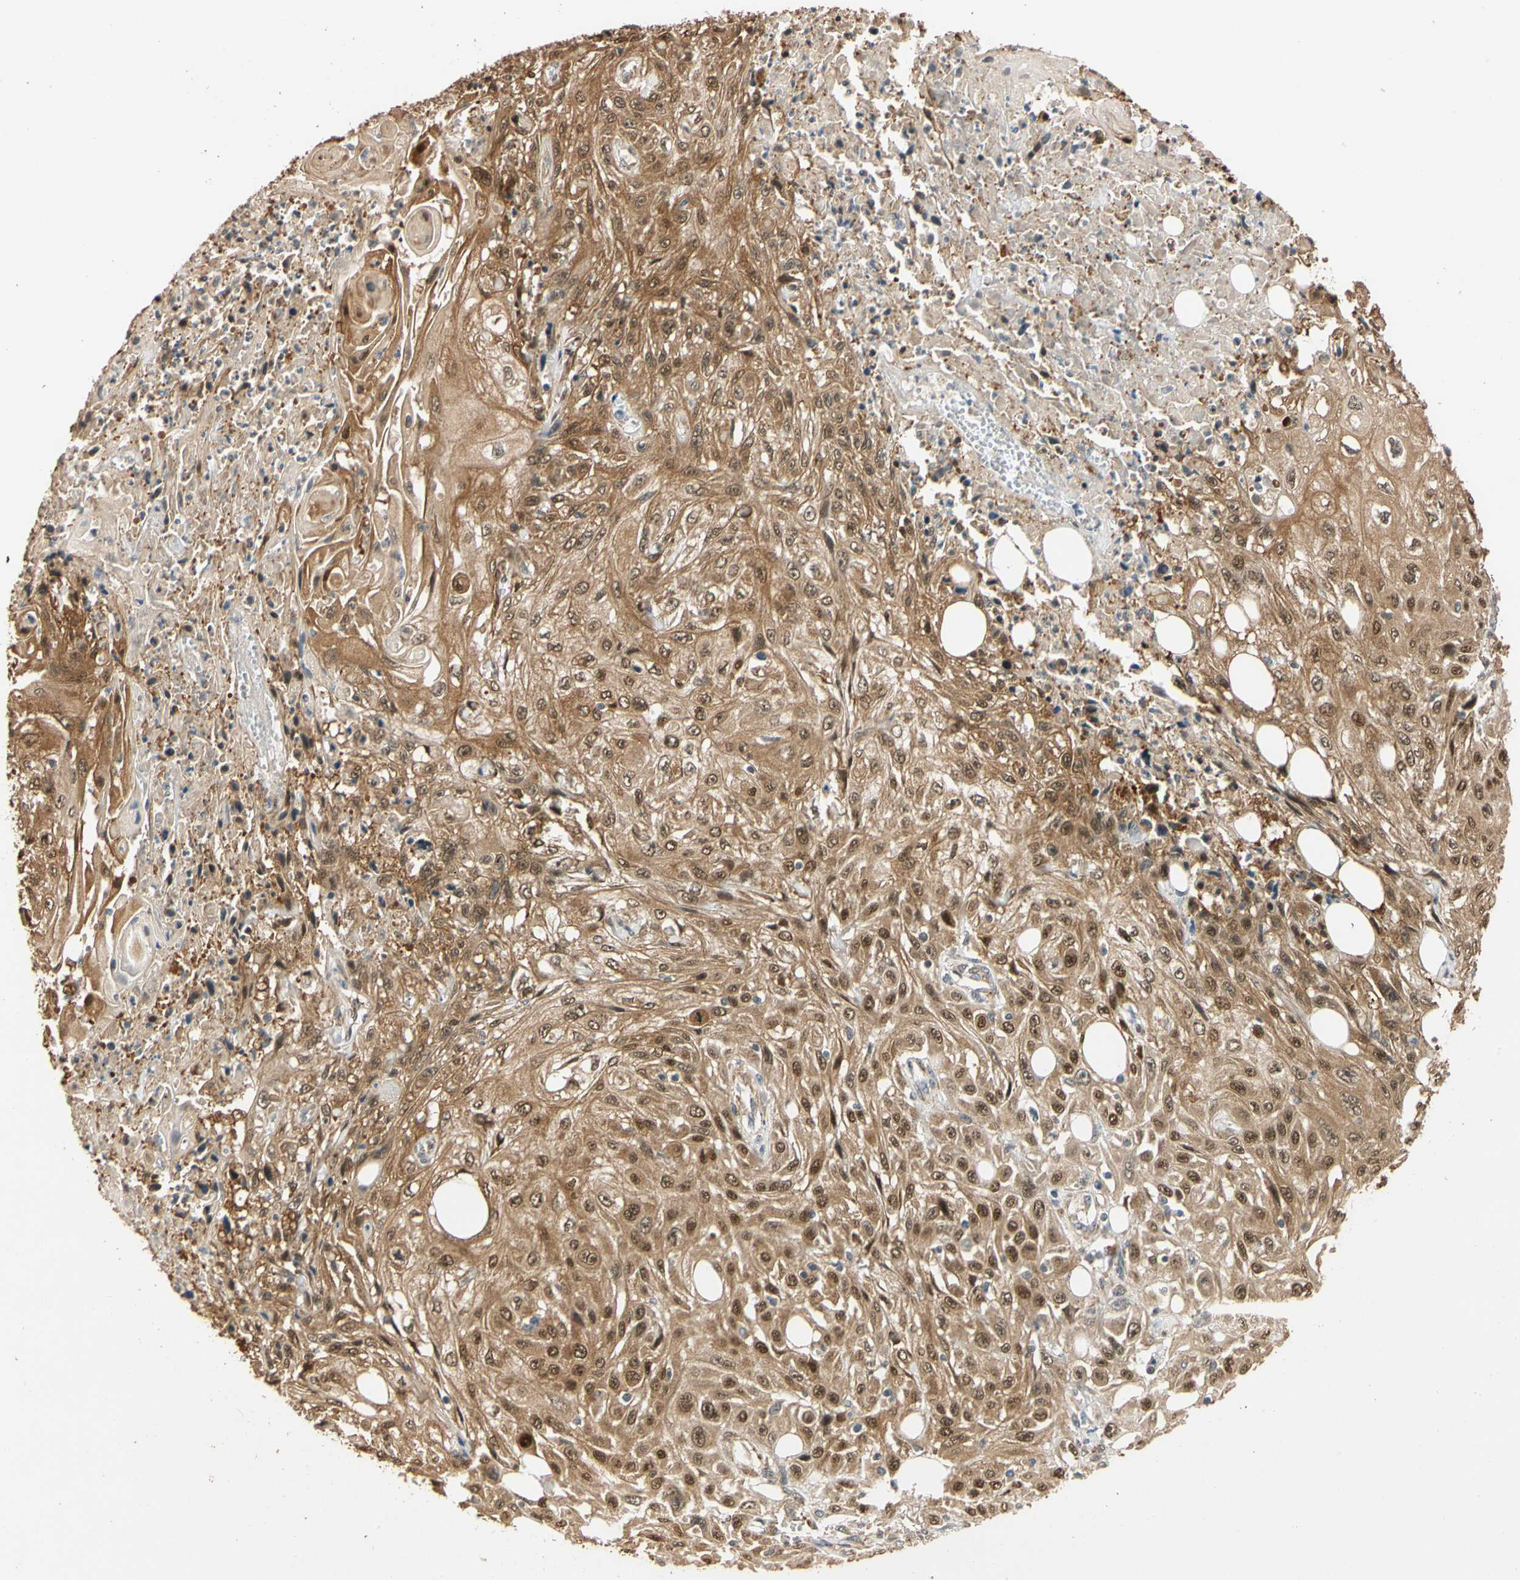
{"staining": {"intensity": "moderate", "quantity": ">75%", "location": "cytoplasmic/membranous,nuclear"}, "tissue": "skin cancer", "cell_type": "Tumor cells", "image_type": "cancer", "snomed": [{"axis": "morphology", "description": "Squamous cell carcinoma, NOS"}, {"axis": "morphology", "description": "Squamous cell carcinoma, metastatic, NOS"}, {"axis": "topography", "description": "Skin"}, {"axis": "topography", "description": "Lymph node"}], "caption": "Immunohistochemical staining of skin cancer shows moderate cytoplasmic/membranous and nuclear protein expression in about >75% of tumor cells. (Brightfield microscopy of DAB IHC at high magnification).", "gene": "QSER1", "patient": {"sex": "male", "age": 75}}